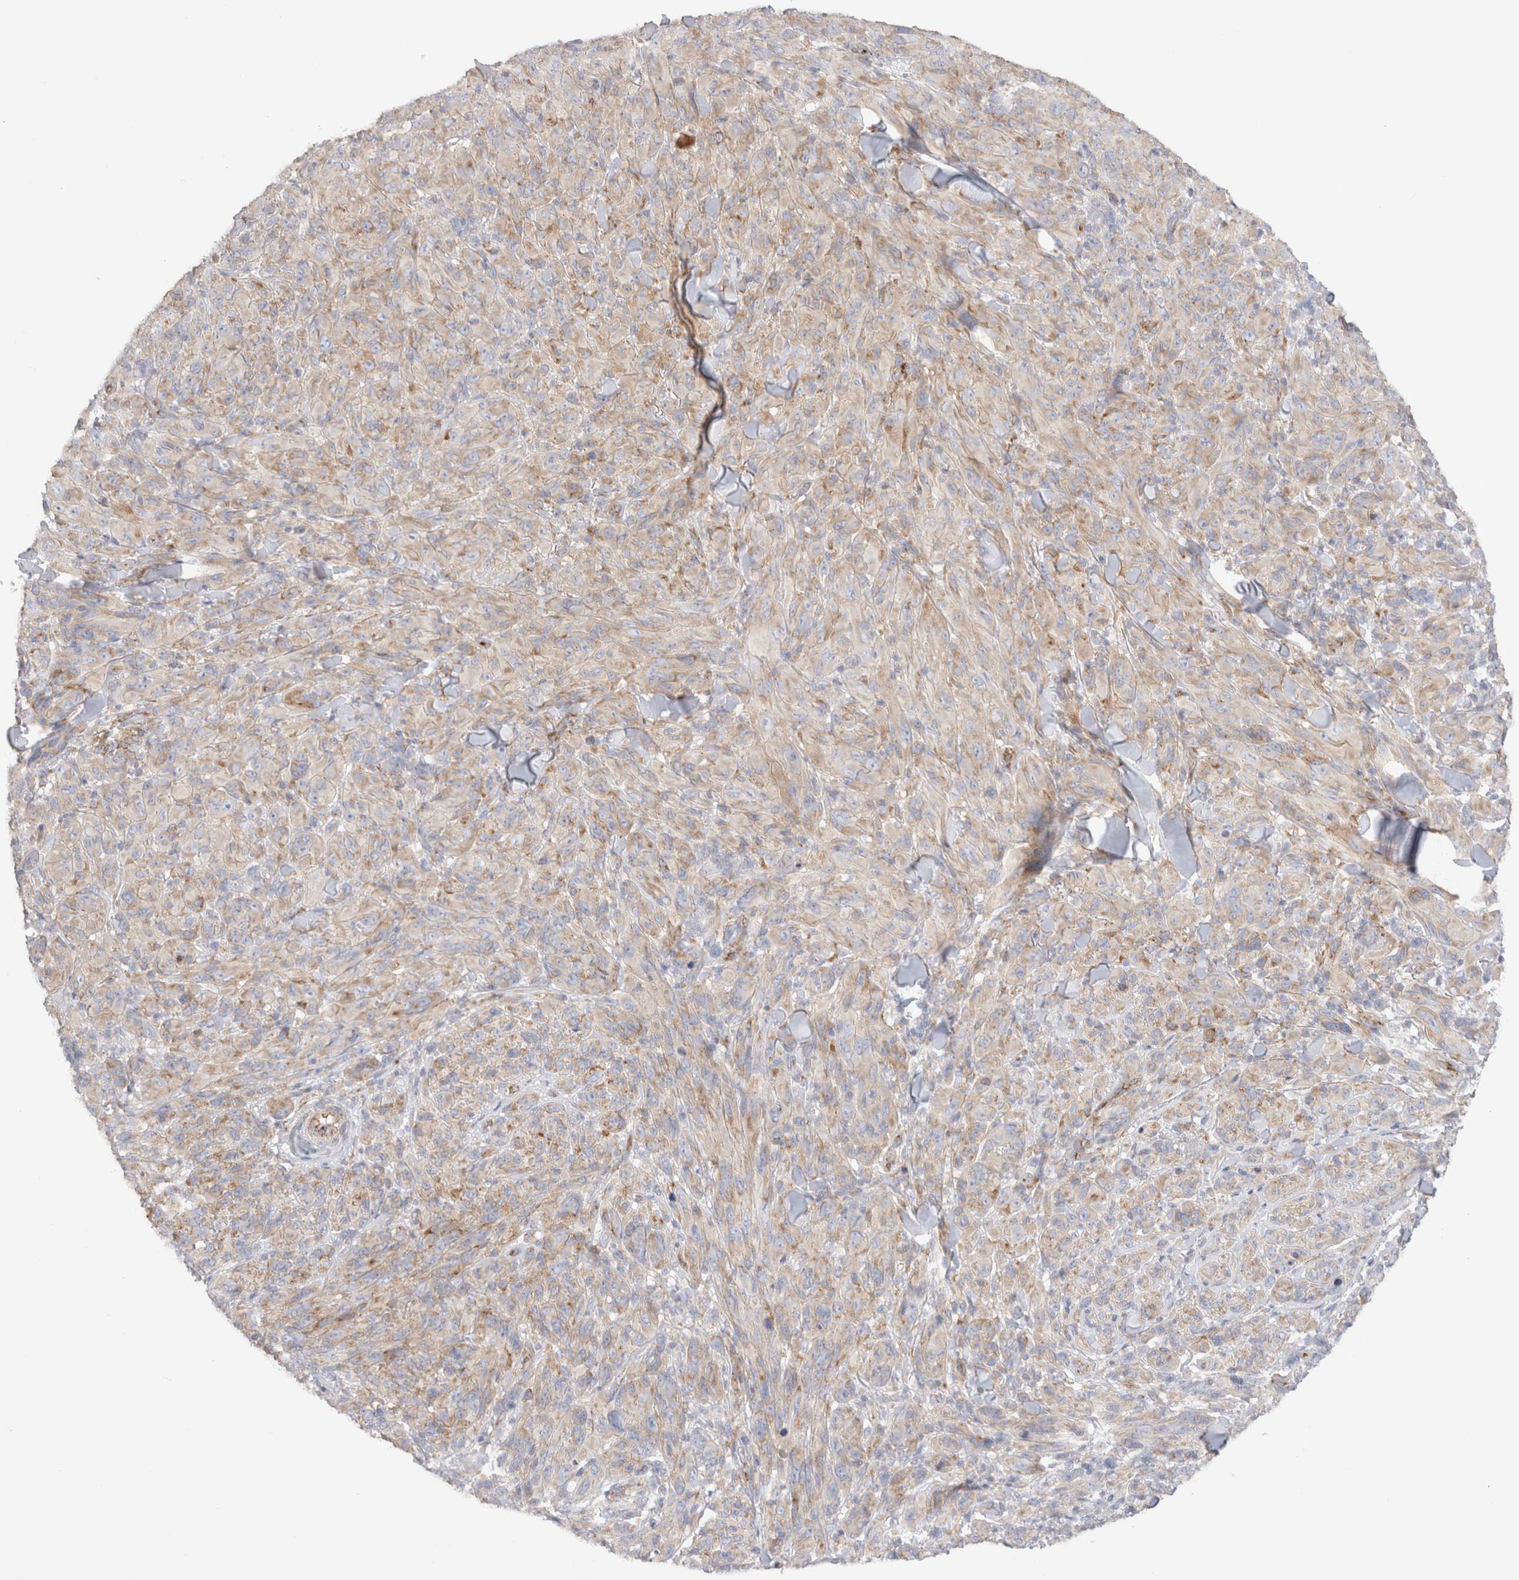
{"staining": {"intensity": "weak", "quantity": ">75%", "location": "cytoplasmic/membranous"}, "tissue": "melanoma", "cell_type": "Tumor cells", "image_type": "cancer", "snomed": [{"axis": "morphology", "description": "Malignant melanoma, NOS"}, {"axis": "topography", "description": "Skin of head"}], "caption": "Weak cytoplasmic/membranous staining is identified in about >75% of tumor cells in melanoma. The protein of interest is shown in brown color, while the nuclei are stained blue.", "gene": "CNPY4", "patient": {"sex": "male", "age": 96}}